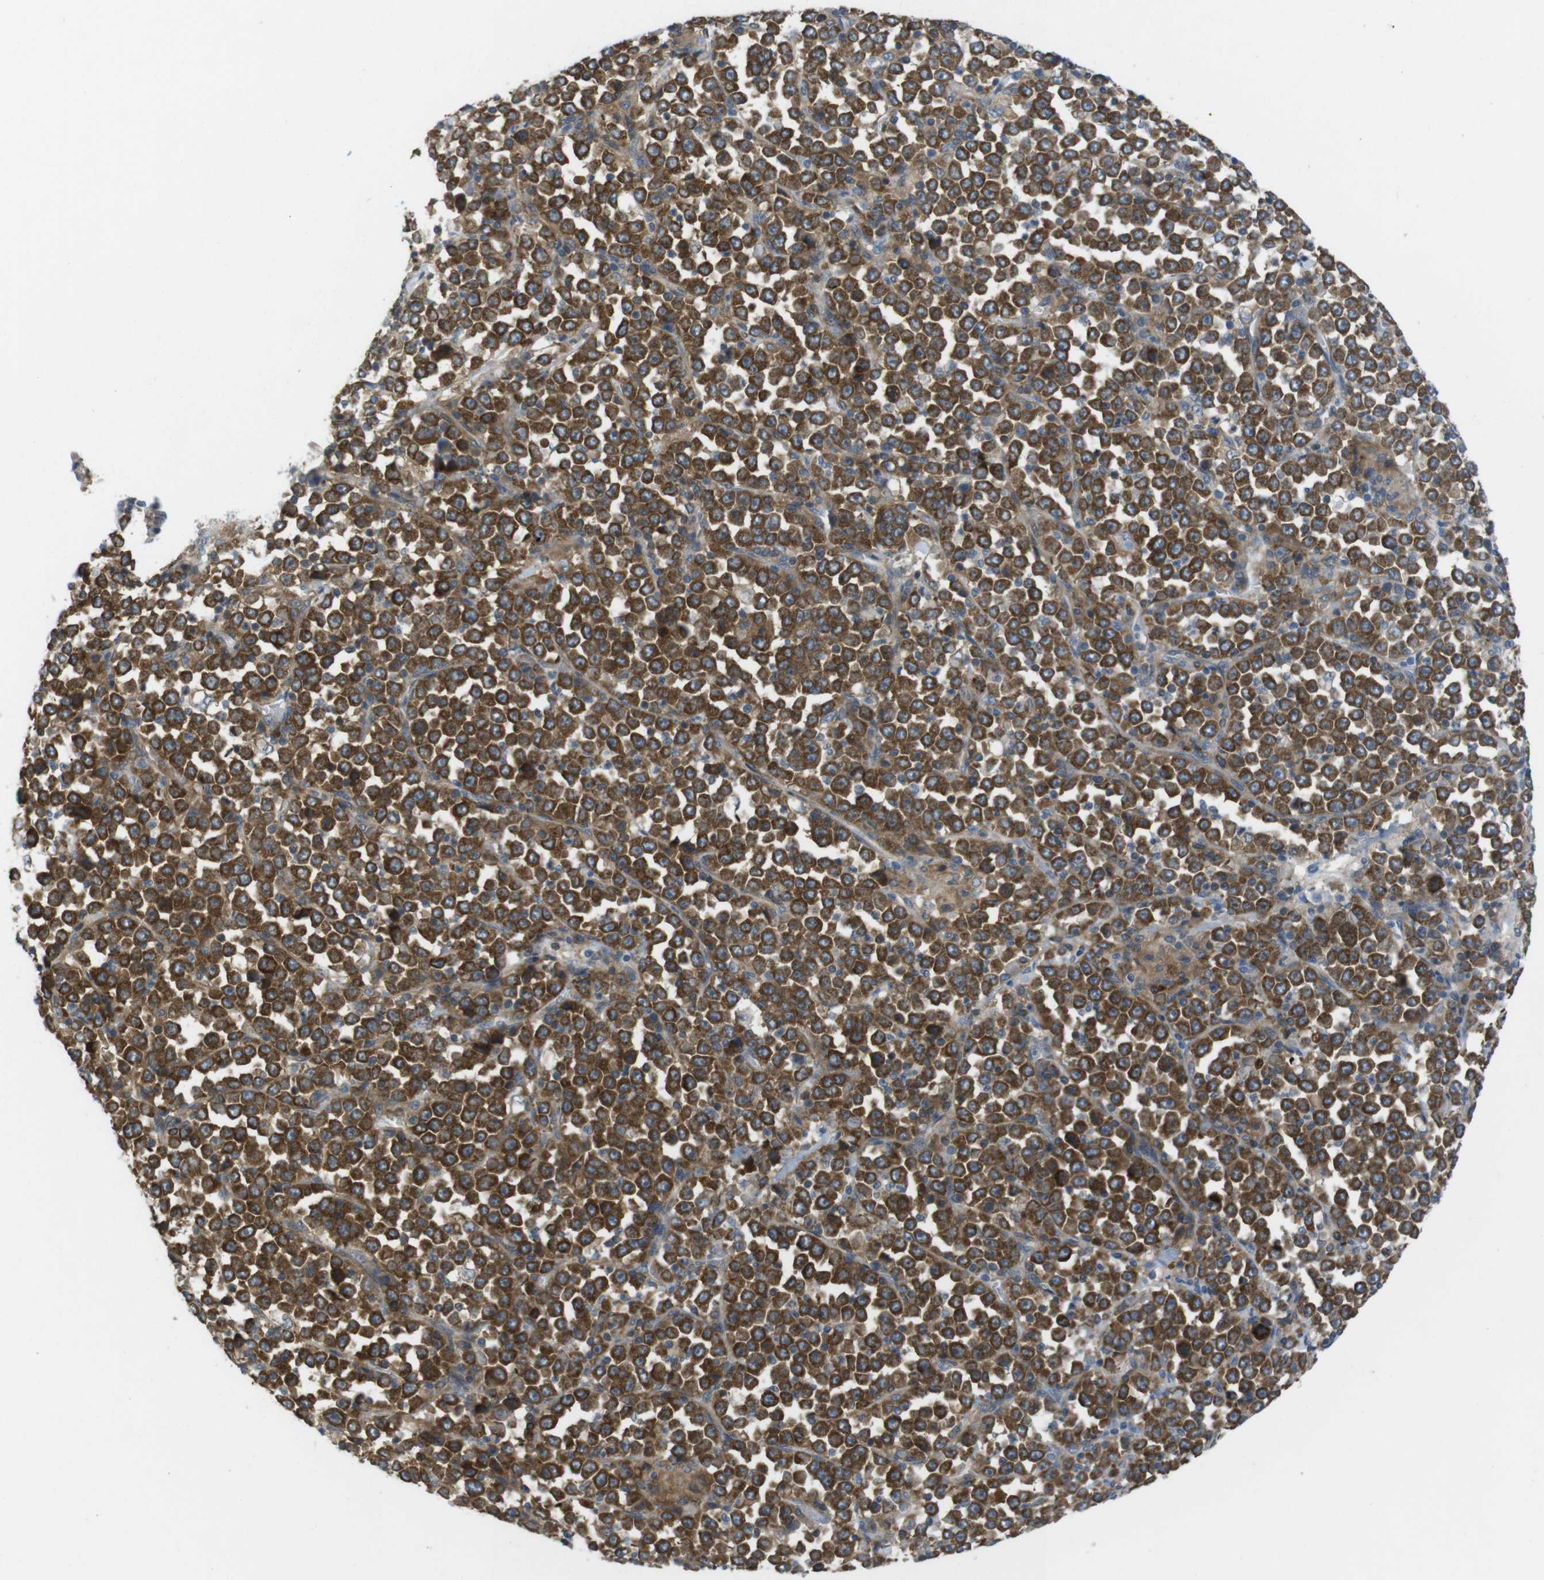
{"staining": {"intensity": "strong", "quantity": ">75%", "location": "cytoplasmic/membranous"}, "tissue": "stomach cancer", "cell_type": "Tumor cells", "image_type": "cancer", "snomed": [{"axis": "morphology", "description": "Normal tissue, NOS"}, {"axis": "morphology", "description": "Adenocarcinoma, NOS"}, {"axis": "topography", "description": "Stomach, upper"}, {"axis": "topography", "description": "Stomach"}], "caption": "Stomach adenocarcinoma stained with DAB immunohistochemistry exhibits high levels of strong cytoplasmic/membranous expression in about >75% of tumor cells.", "gene": "MTHFD1", "patient": {"sex": "male", "age": 59}}